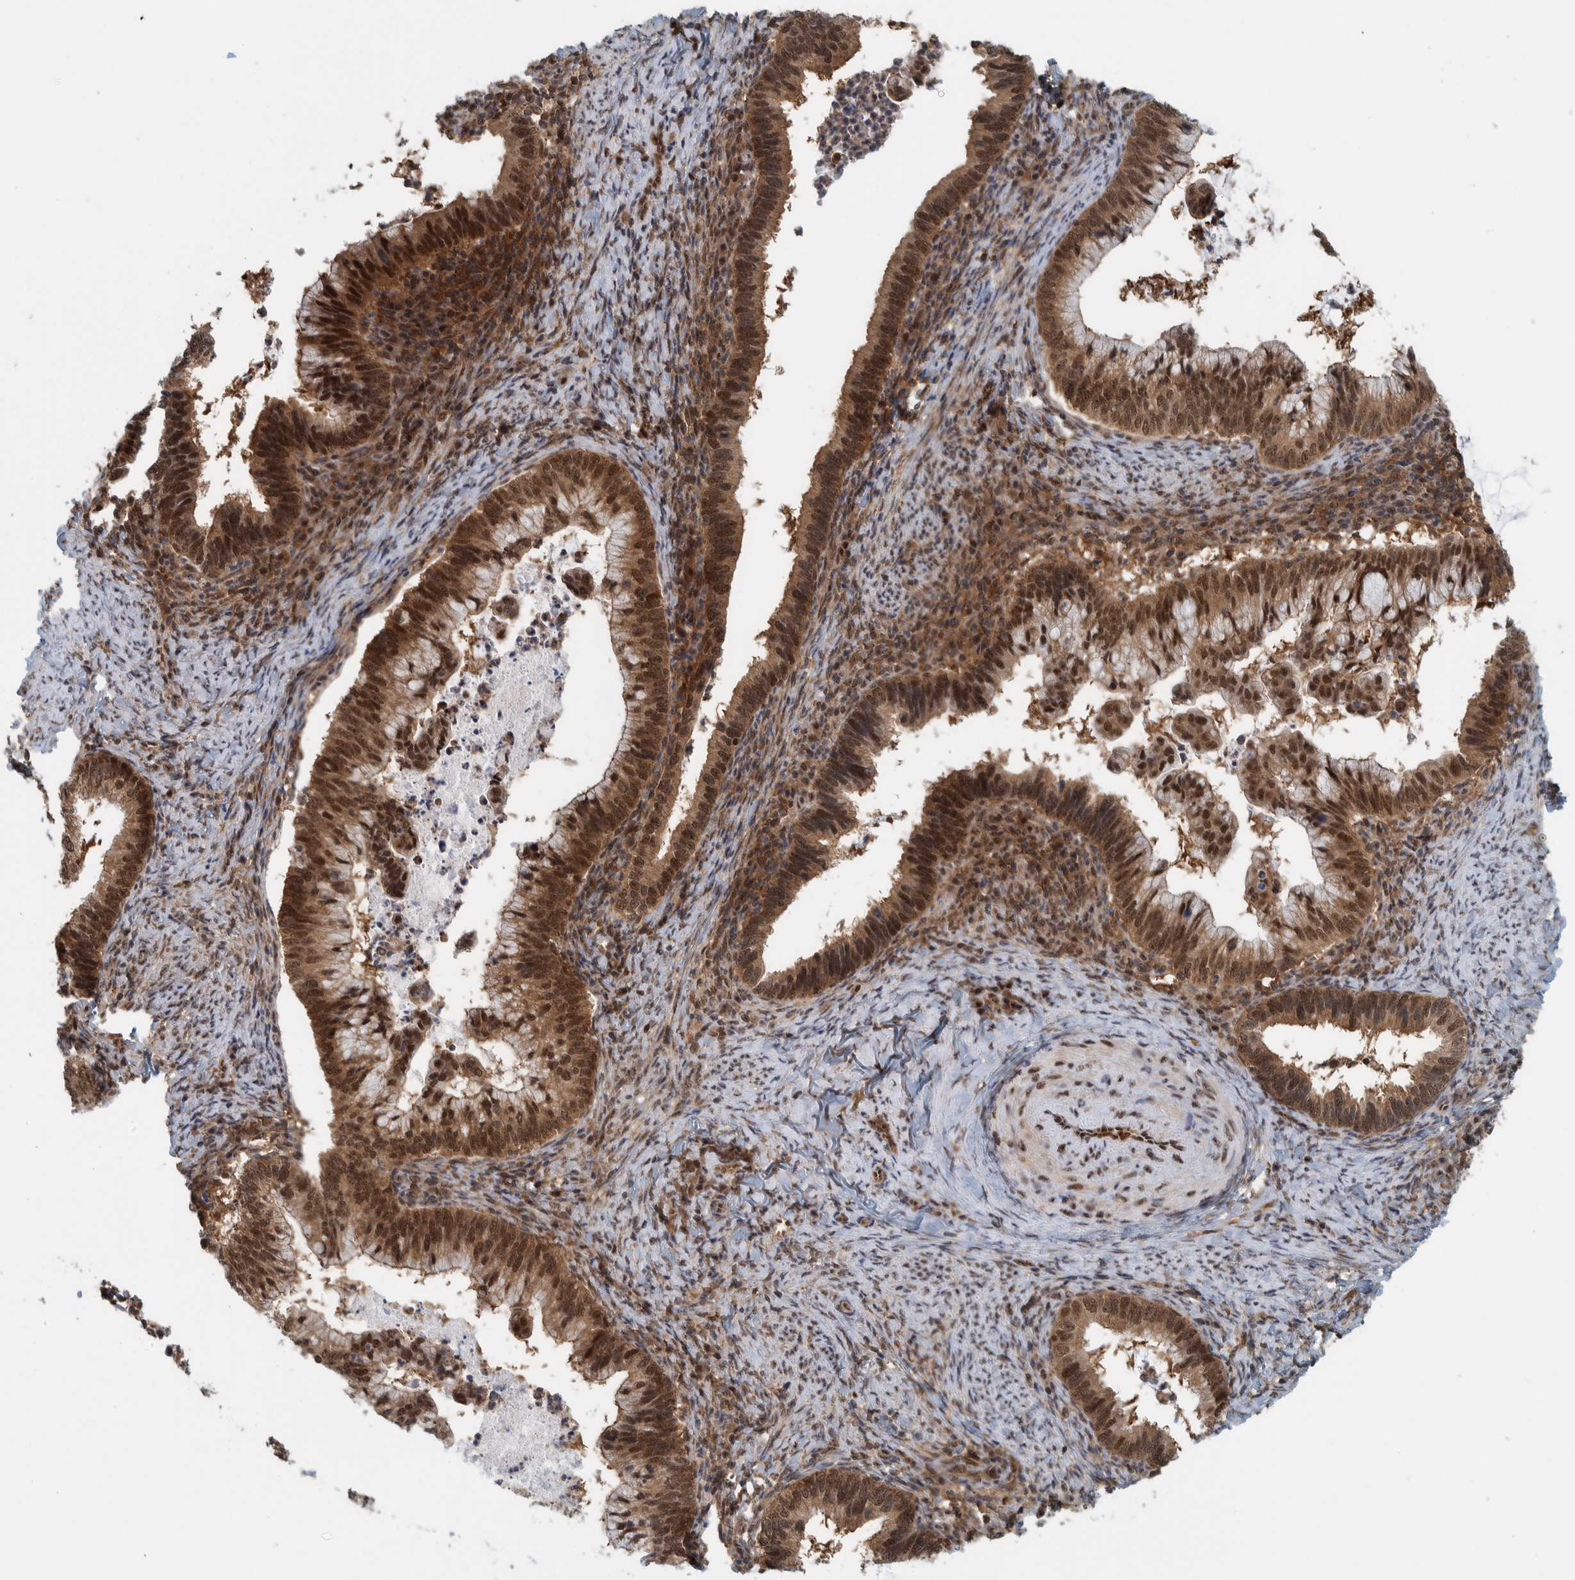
{"staining": {"intensity": "strong", "quantity": ">75%", "location": "cytoplasmic/membranous,nuclear"}, "tissue": "cervical cancer", "cell_type": "Tumor cells", "image_type": "cancer", "snomed": [{"axis": "morphology", "description": "Adenocarcinoma, NOS"}, {"axis": "topography", "description": "Cervix"}], "caption": "Immunohistochemistry (IHC) staining of cervical cancer (adenocarcinoma), which displays high levels of strong cytoplasmic/membranous and nuclear expression in about >75% of tumor cells indicating strong cytoplasmic/membranous and nuclear protein expression. The staining was performed using DAB (brown) for protein detection and nuclei were counterstained in hematoxylin (blue).", "gene": "COPS3", "patient": {"sex": "female", "age": 36}}